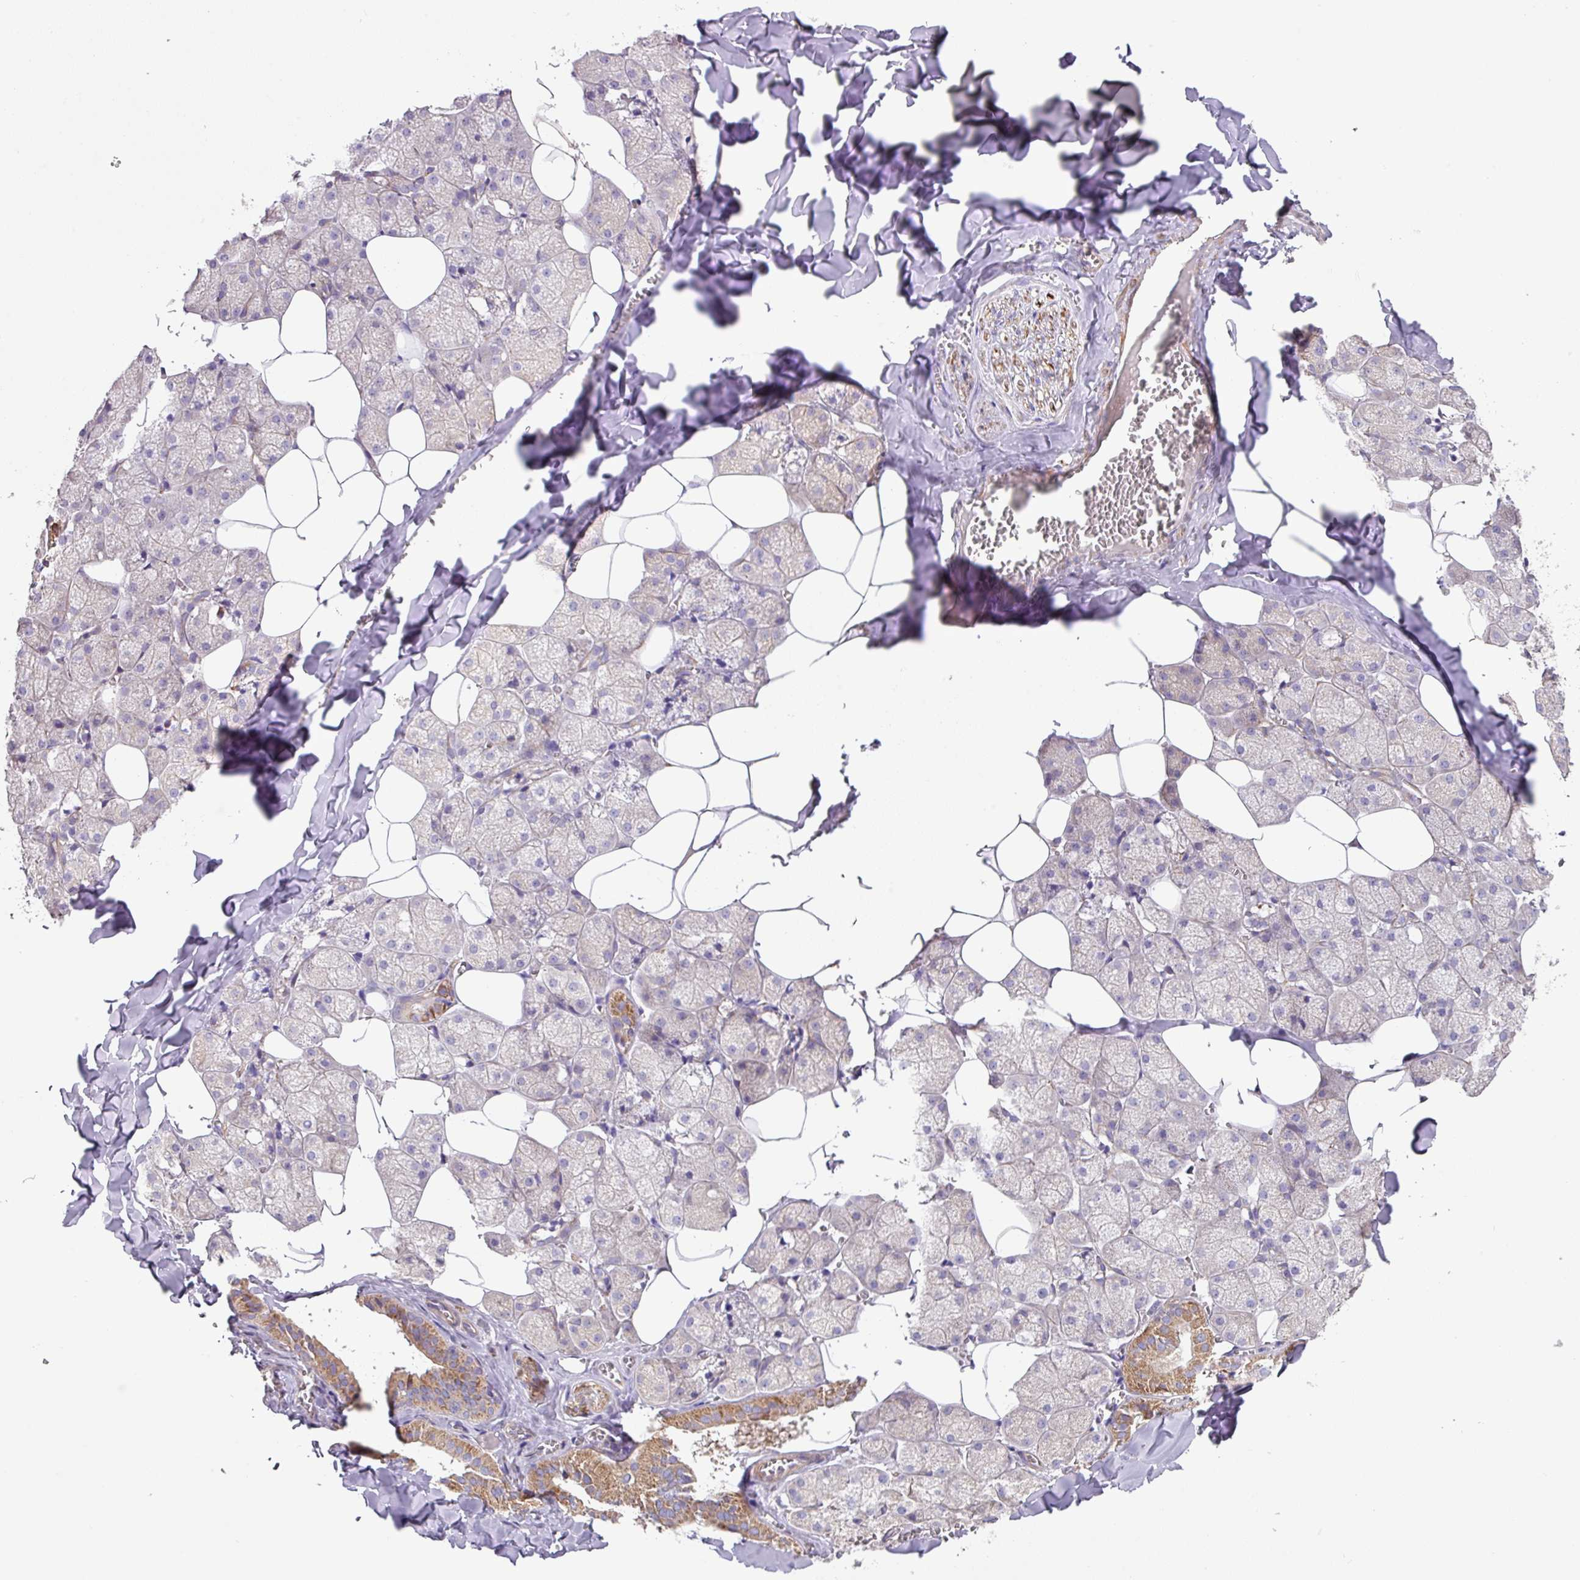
{"staining": {"intensity": "moderate", "quantity": "25%-75%", "location": "cytoplasmic/membranous"}, "tissue": "salivary gland", "cell_type": "Glandular cells", "image_type": "normal", "snomed": [{"axis": "morphology", "description": "Normal tissue, NOS"}, {"axis": "topography", "description": "Salivary gland"}, {"axis": "topography", "description": "Peripheral nerve tissue"}], "caption": "The photomicrograph reveals staining of benign salivary gland, revealing moderate cytoplasmic/membranous protein positivity (brown color) within glandular cells. (Brightfield microscopy of DAB IHC at high magnification).", "gene": "MRRF", "patient": {"sex": "male", "age": 38}}